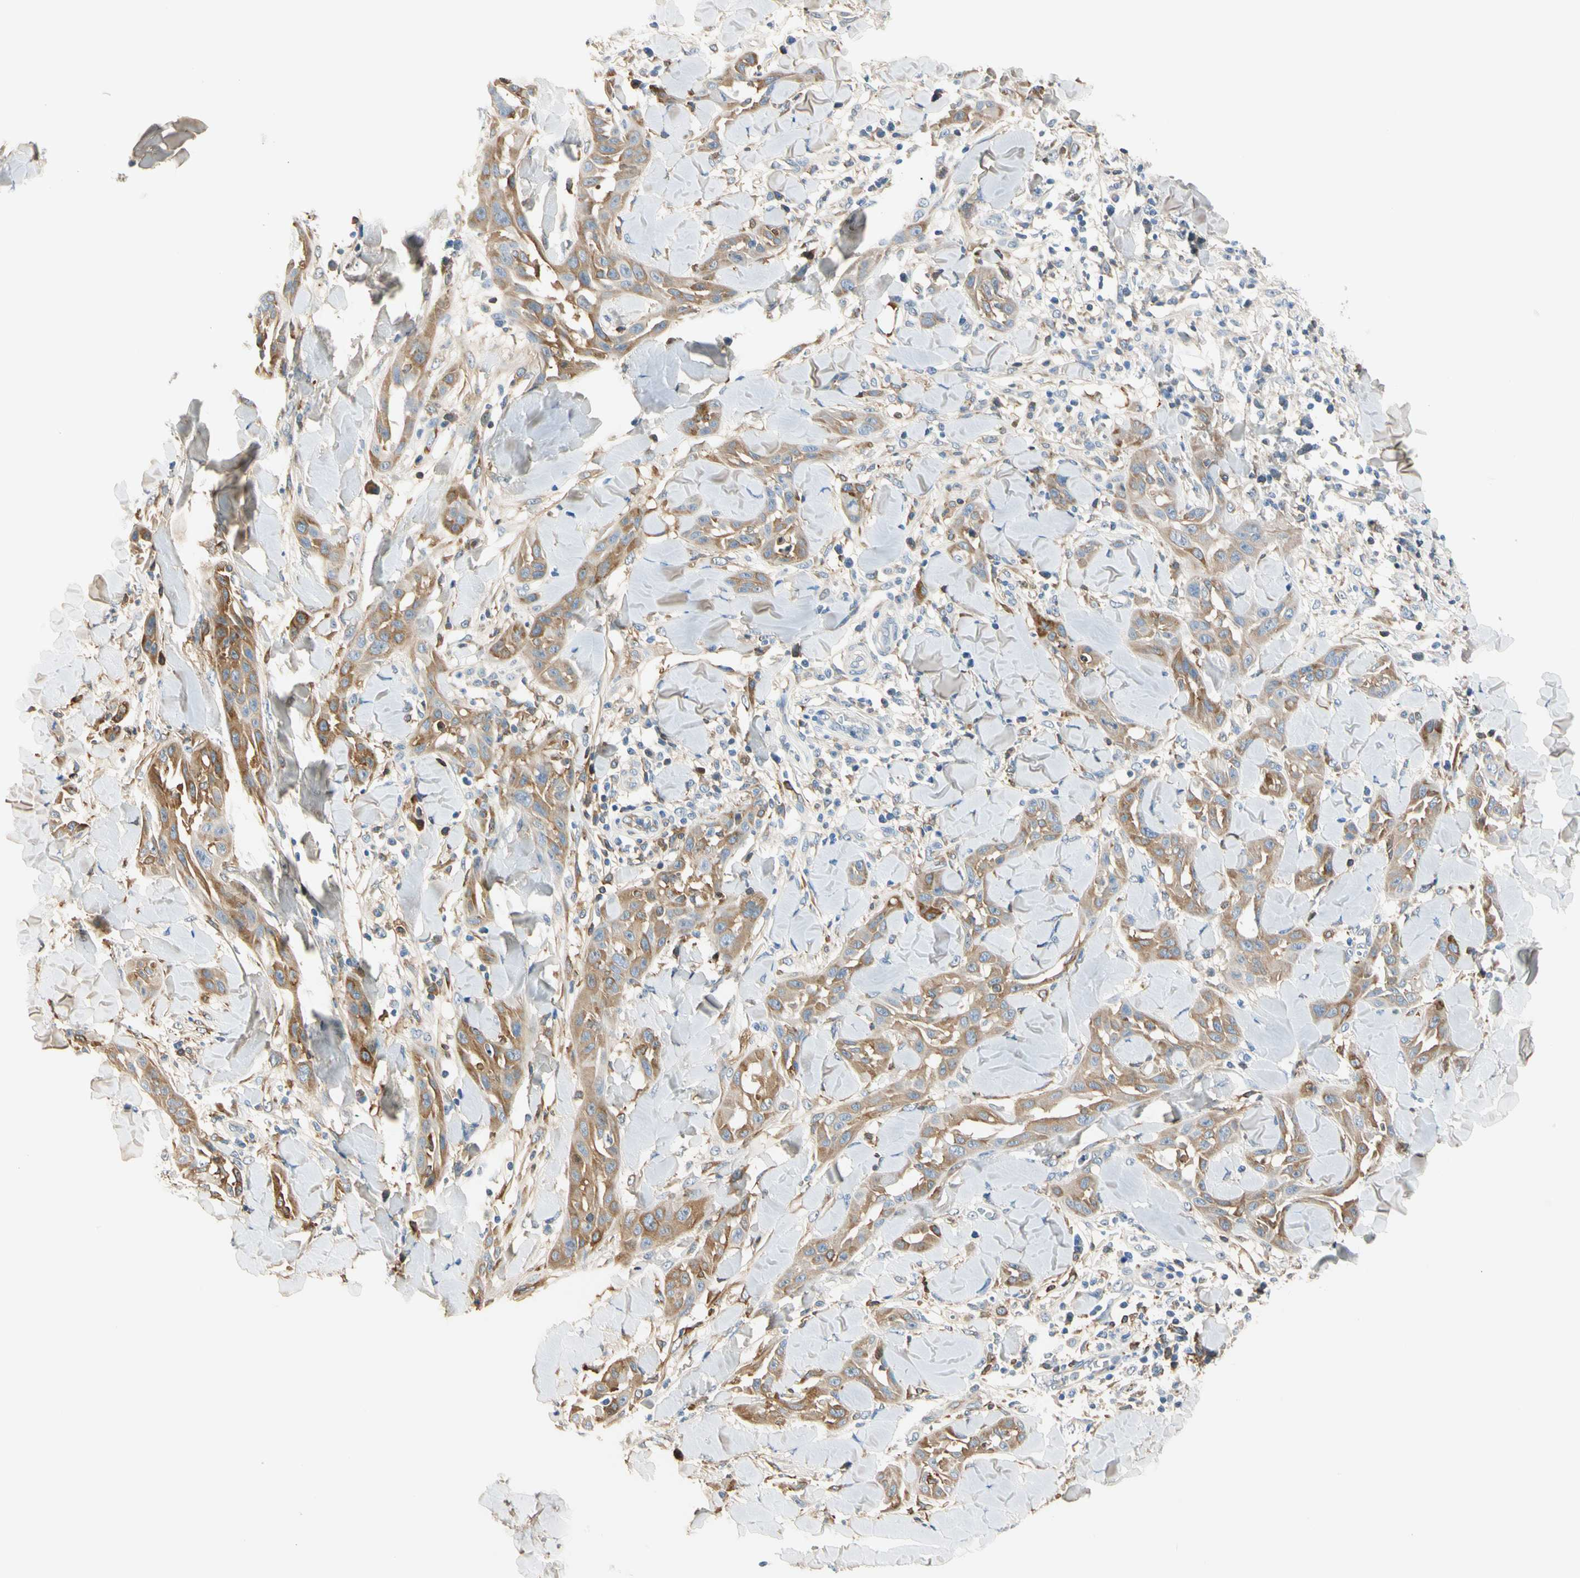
{"staining": {"intensity": "moderate", "quantity": ">75%", "location": "cytoplasmic/membranous"}, "tissue": "skin cancer", "cell_type": "Tumor cells", "image_type": "cancer", "snomed": [{"axis": "morphology", "description": "Squamous cell carcinoma, NOS"}, {"axis": "topography", "description": "Skin"}], "caption": "Human skin cancer stained with a brown dye reveals moderate cytoplasmic/membranous positive staining in about >75% of tumor cells.", "gene": "LAMB3", "patient": {"sex": "male", "age": 24}}